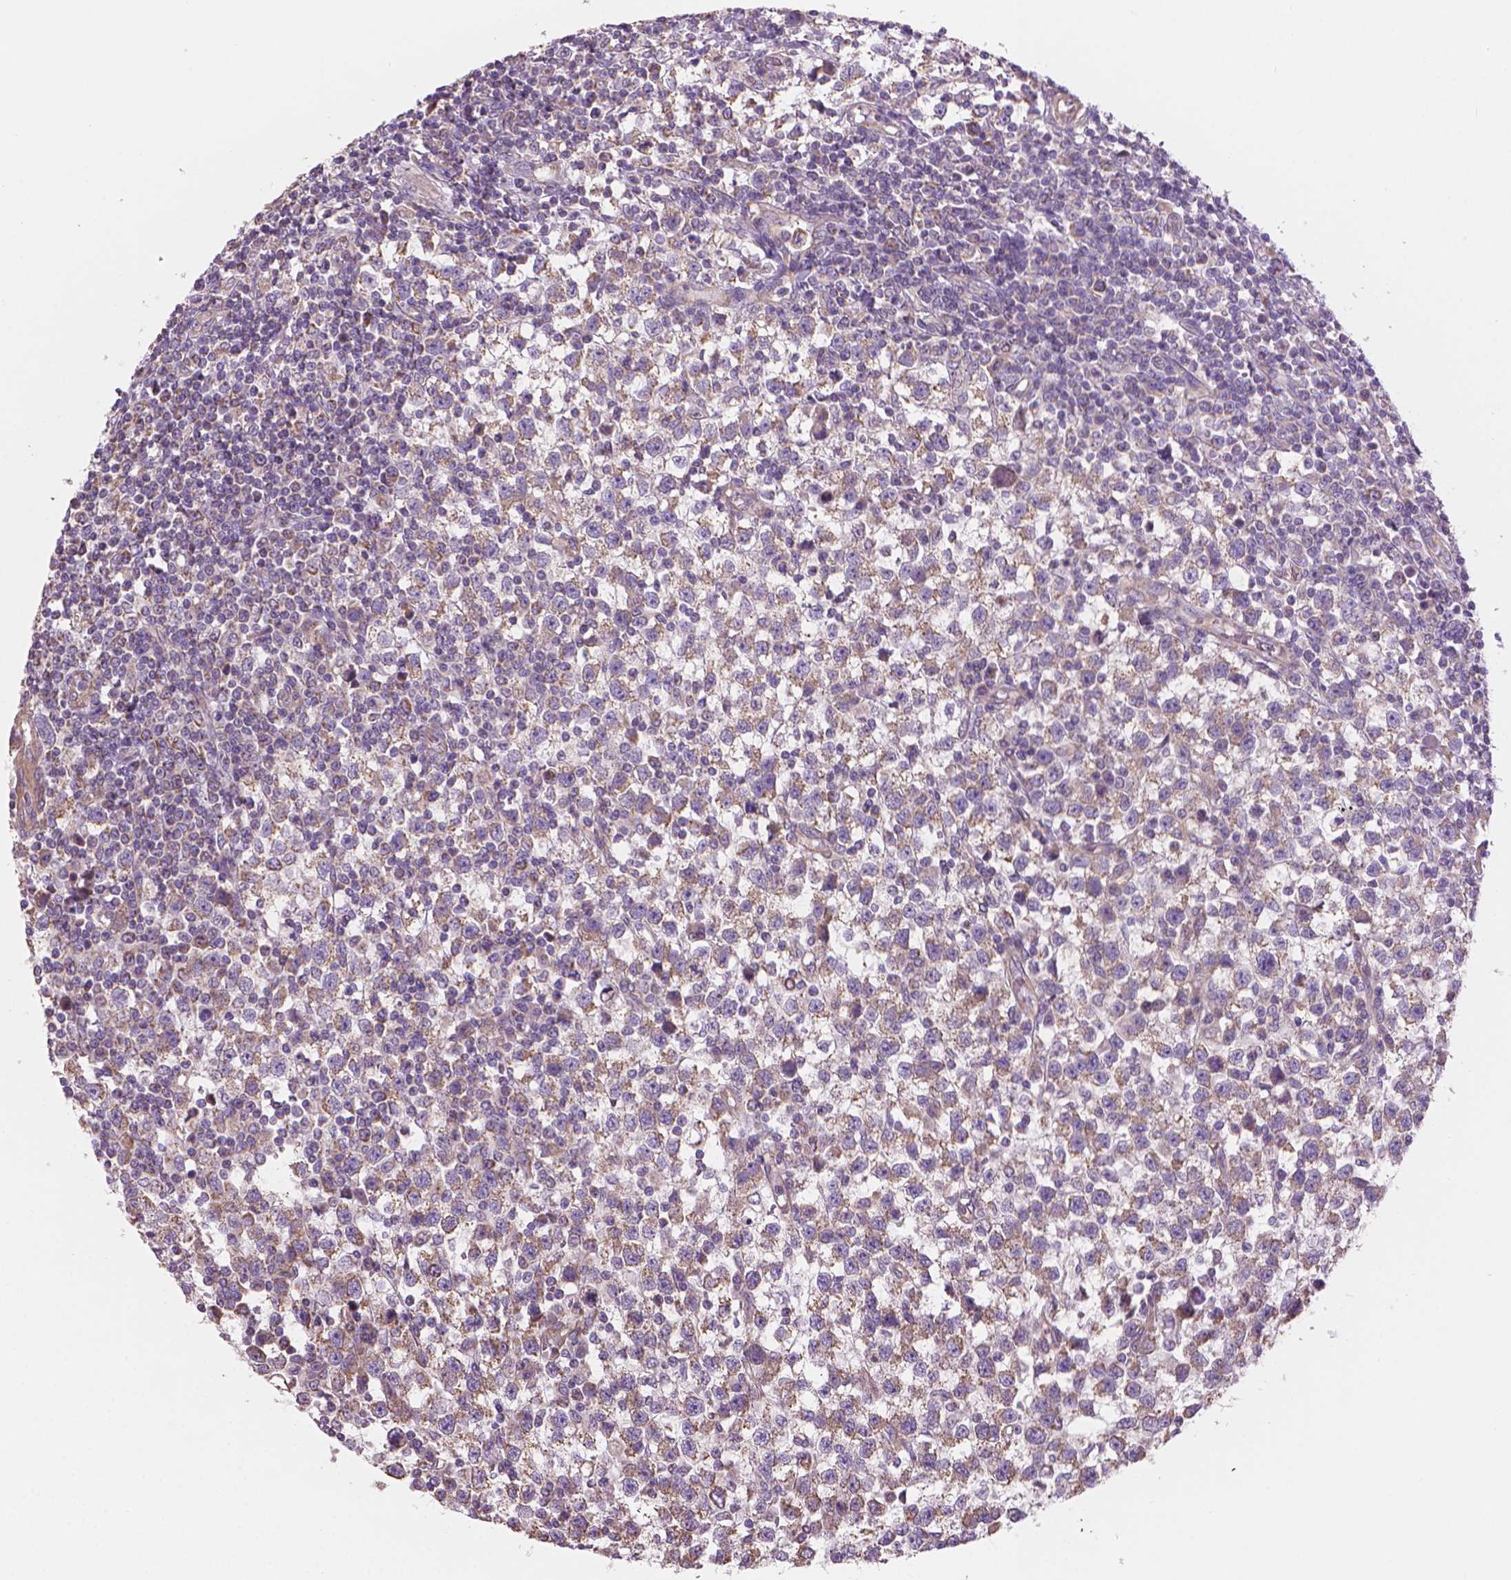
{"staining": {"intensity": "weak", "quantity": "<25%", "location": "cytoplasmic/membranous"}, "tissue": "testis cancer", "cell_type": "Tumor cells", "image_type": "cancer", "snomed": [{"axis": "morphology", "description": "Seminoma, NOS"}, {"axis": "topography", "description": "Testis"}], "caption": "Immunohistochemistry micrograph of neoplastic tissue: human testis cancer stained with DAB demonstrates no significant protein staining in tumor cells. (DAB immunohistochemistry (IHC) visualized using brightfield microscopy, high magnification).", "gene": "TTC29", "patient": {"sex": "male", "age": 34}}